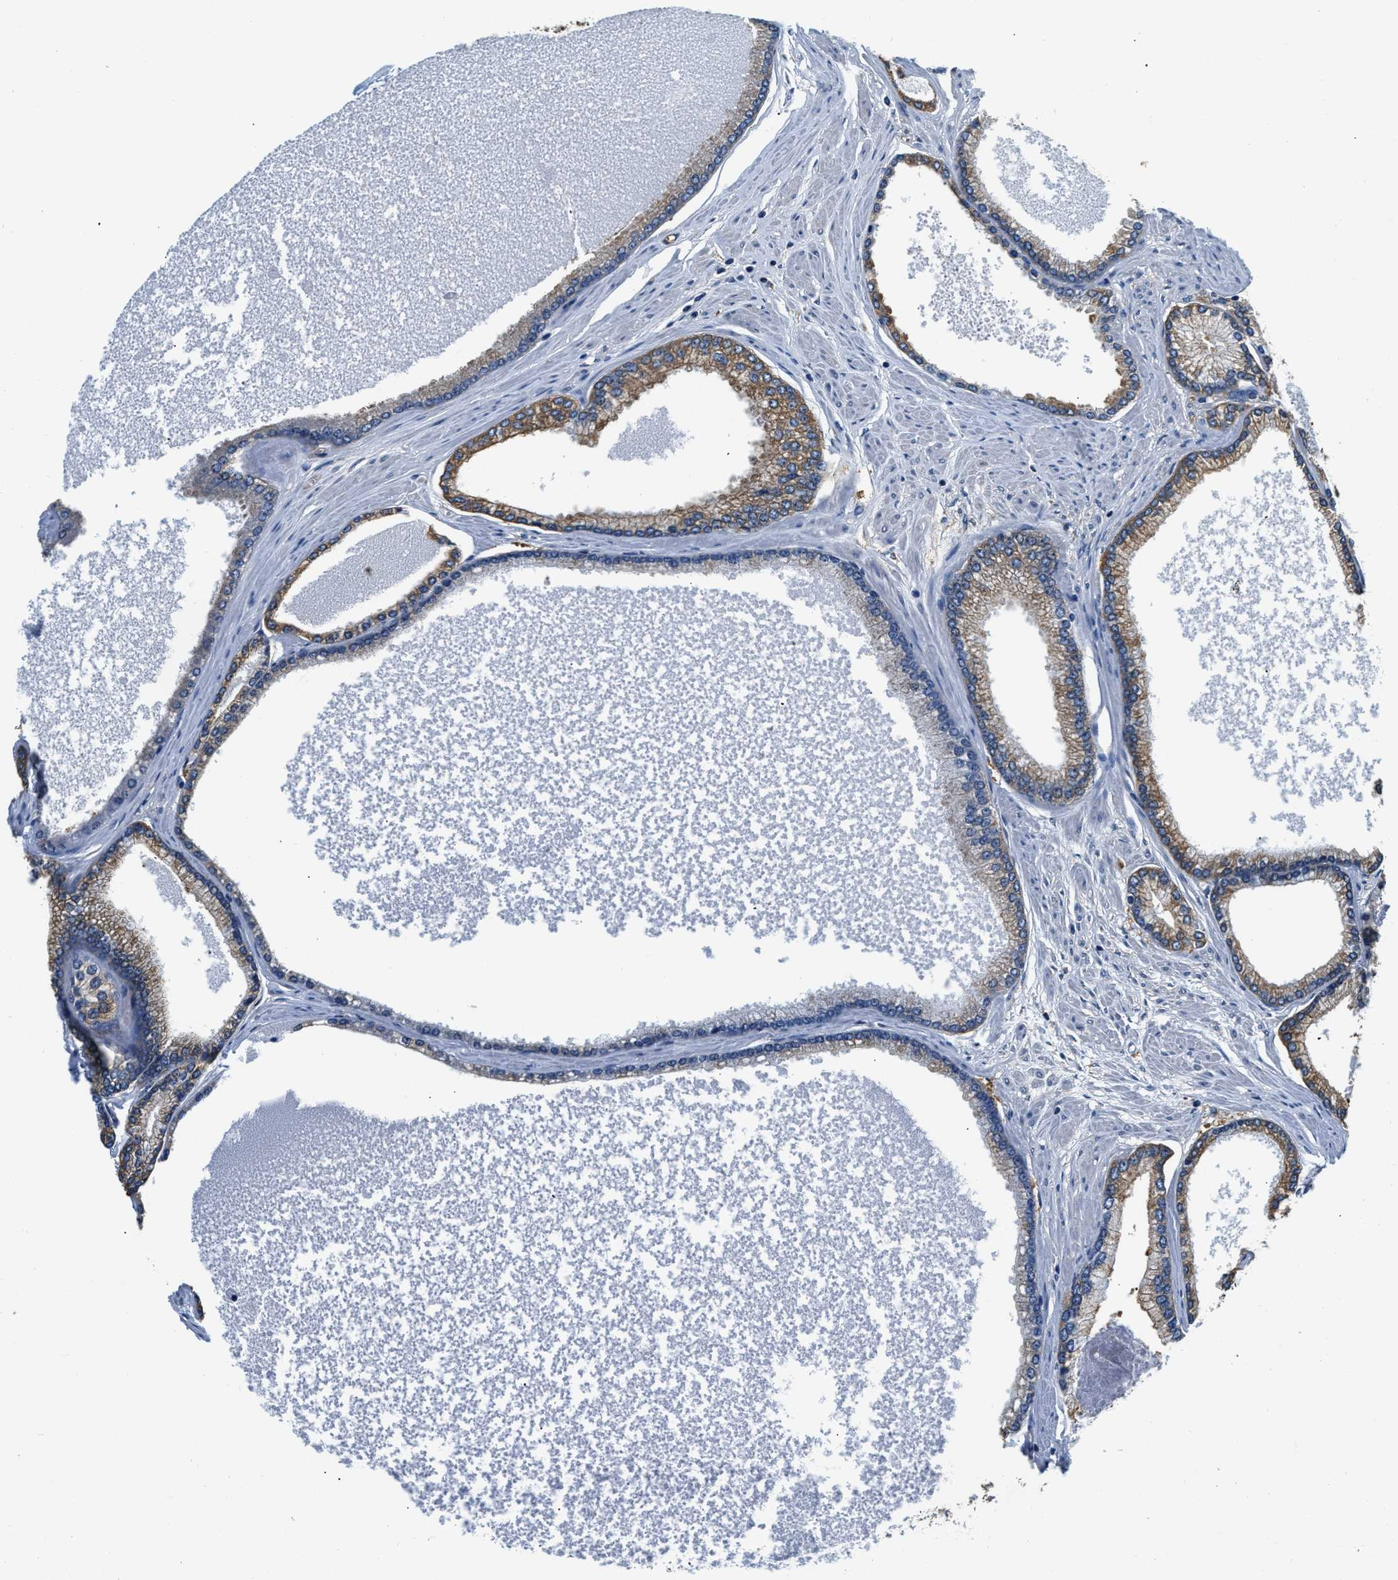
{"staining": {"intensity": "moderate", "quantity": "25%-75%", "location": "cytoplasmic/membranous"}, "tissue": "prostate cancer", "cell_type": "Tumor cells", "image_type": "cancer", "snomed": [{"axis": "morphology", "description": "Adenocarcinoma, High grade"}, {"axis": "topography", "description": "Prostate"}], "caption": "The histopathology image displays a brown stain indicating the presence of a protein in the cytoplasmic/membranous of tumor cells in high-grade adenocarcinoma (prostate).", "gene": "PPP2R1B", "patient": {"sex": "male", "age": 61}}